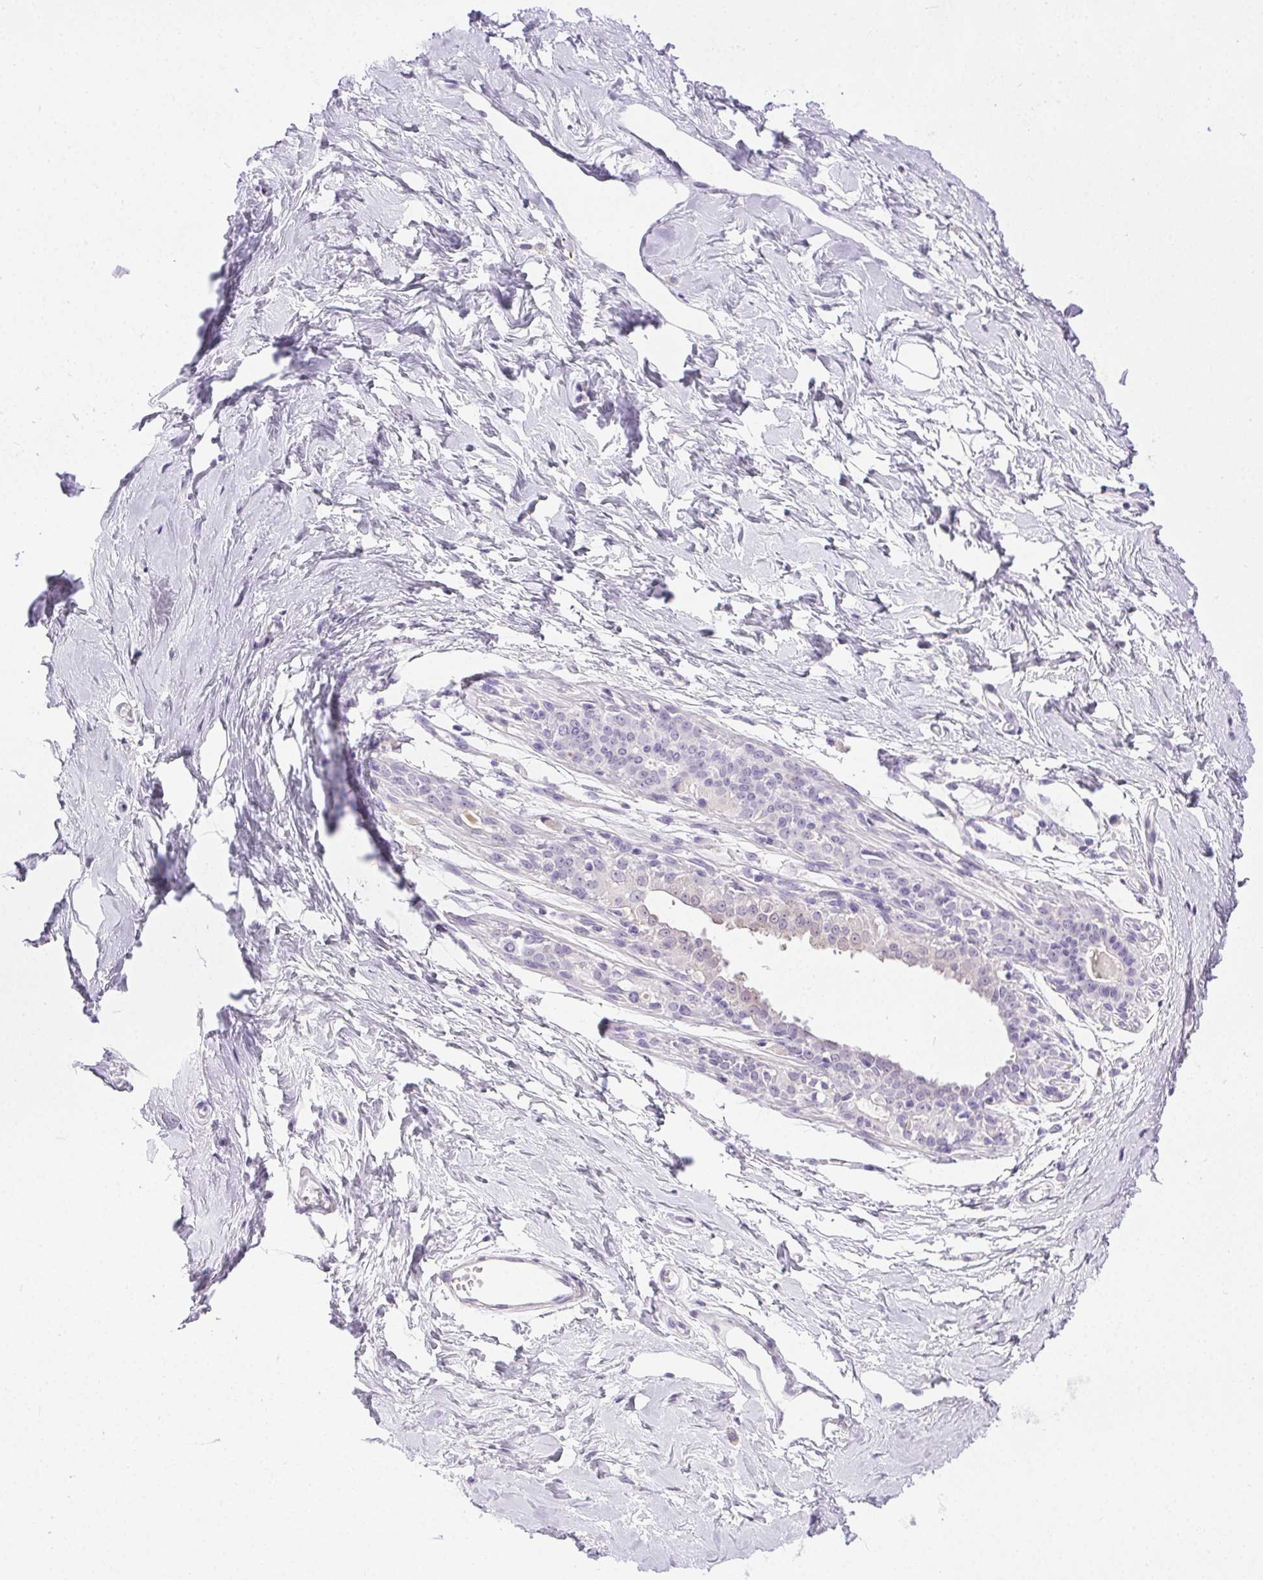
{"staining": {"intensity": "negative", "quantity": "none", "location": "none"}, "tissue": "breast", "cell_type": "Adipocytes", "image_type": "normal", "snomed": [{"axis": "morphology", "description": "Normal tissue, NOS"}, {"axis": "topography", "description": "Breast"}], "caption": "This is an immunohistochemistry (IHC) micrograph of benign breast. There is no staining in adipocytes.", "gene": "C20orf85", "patient": {"sex": "female", "age": 45}}